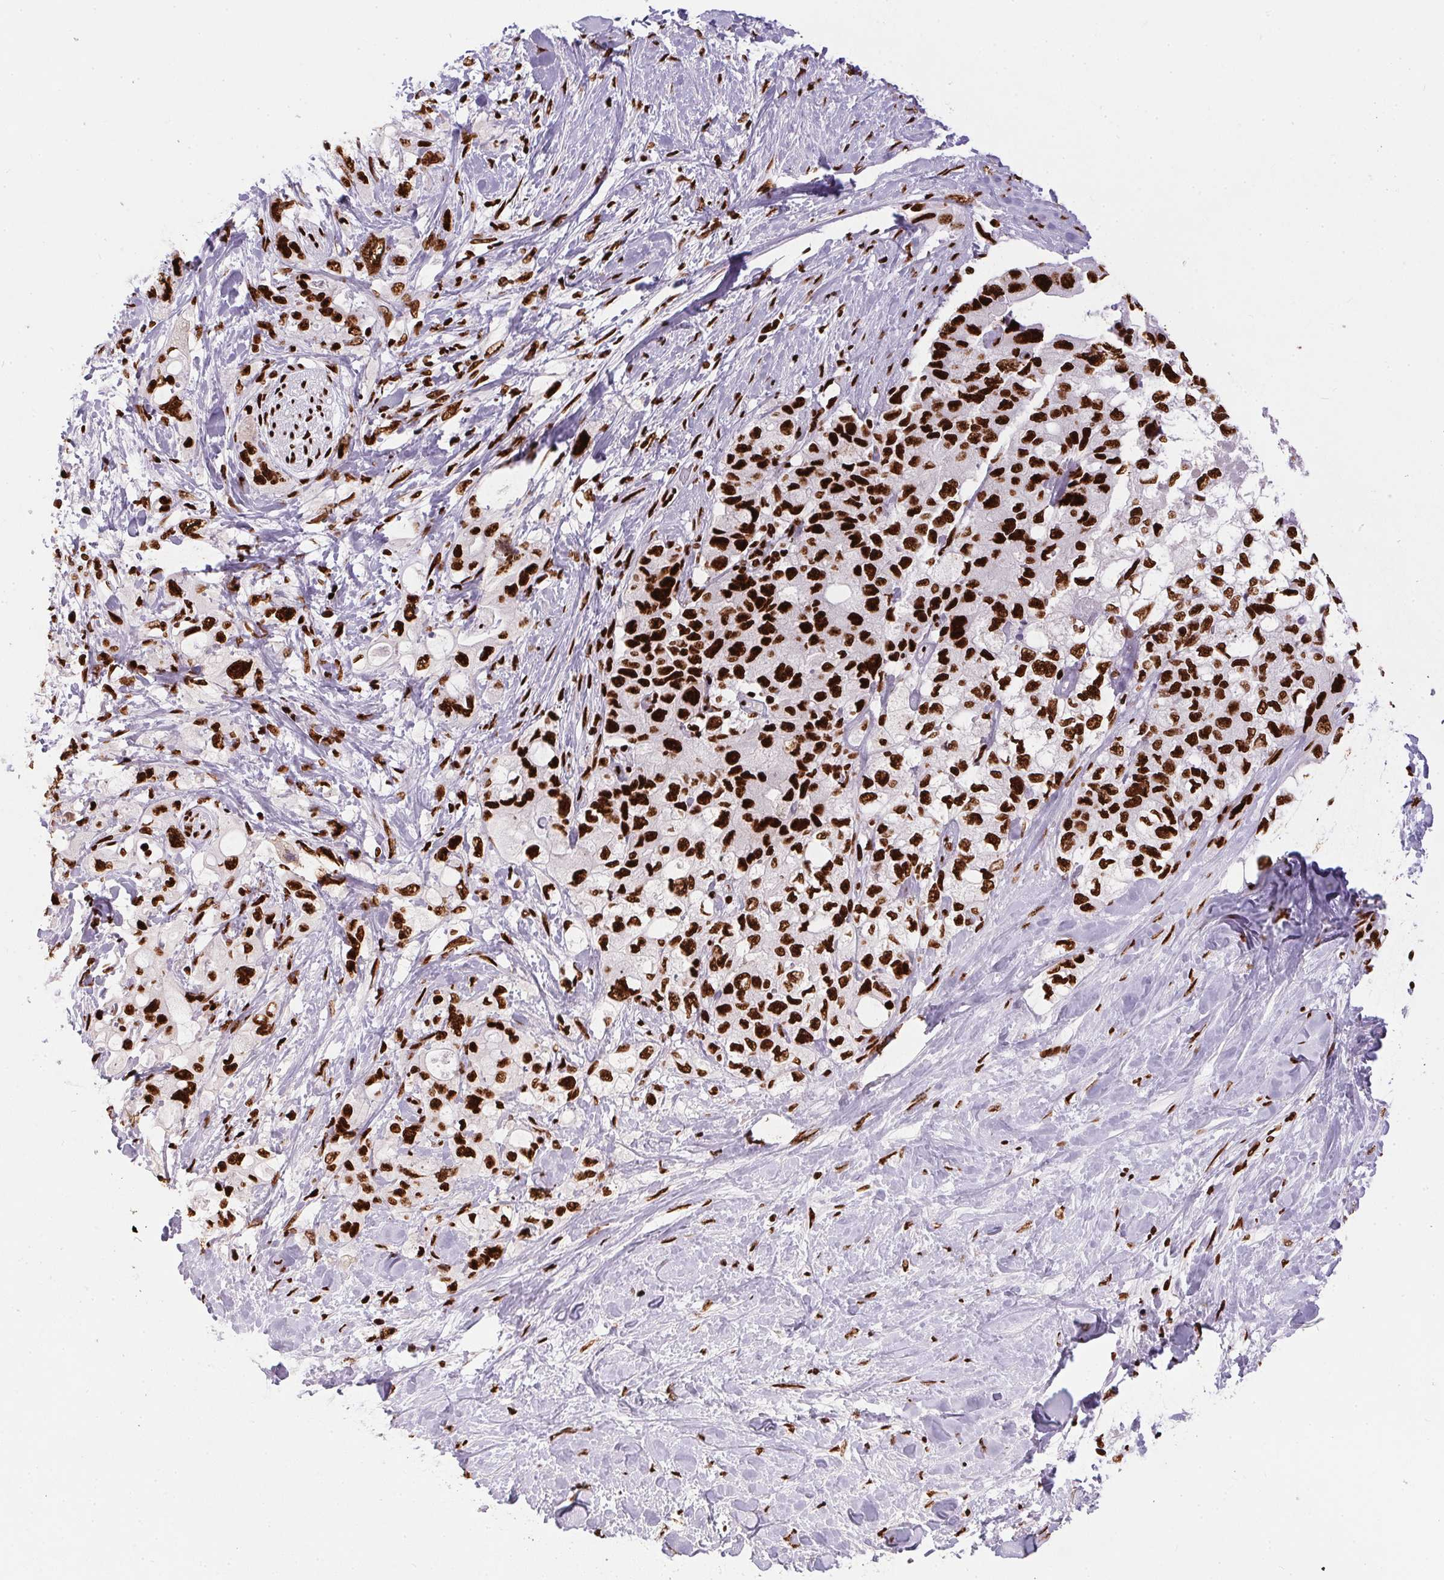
{"staining": {"intensity": "strong", "quantity": ">75%", "location": "nuclear"}, "tissue": "pancreatic cancer", "cell_type": "Tumor cells", "image_type": "cancer", "snomed": [{"axis": "morphology", "description": "Adenocarcinoma, NOS"}, {"axis": "topography", "description": "Pancreas"}], "caption": "The histopathology image reveals immunohistochemical staining of pancreatic cancer. There is strong nuclear positivity is appreciated in approximately >75% of tumor cells.", "gene": "PAGE3", "patient": {"sex": "female", "age": 56}}